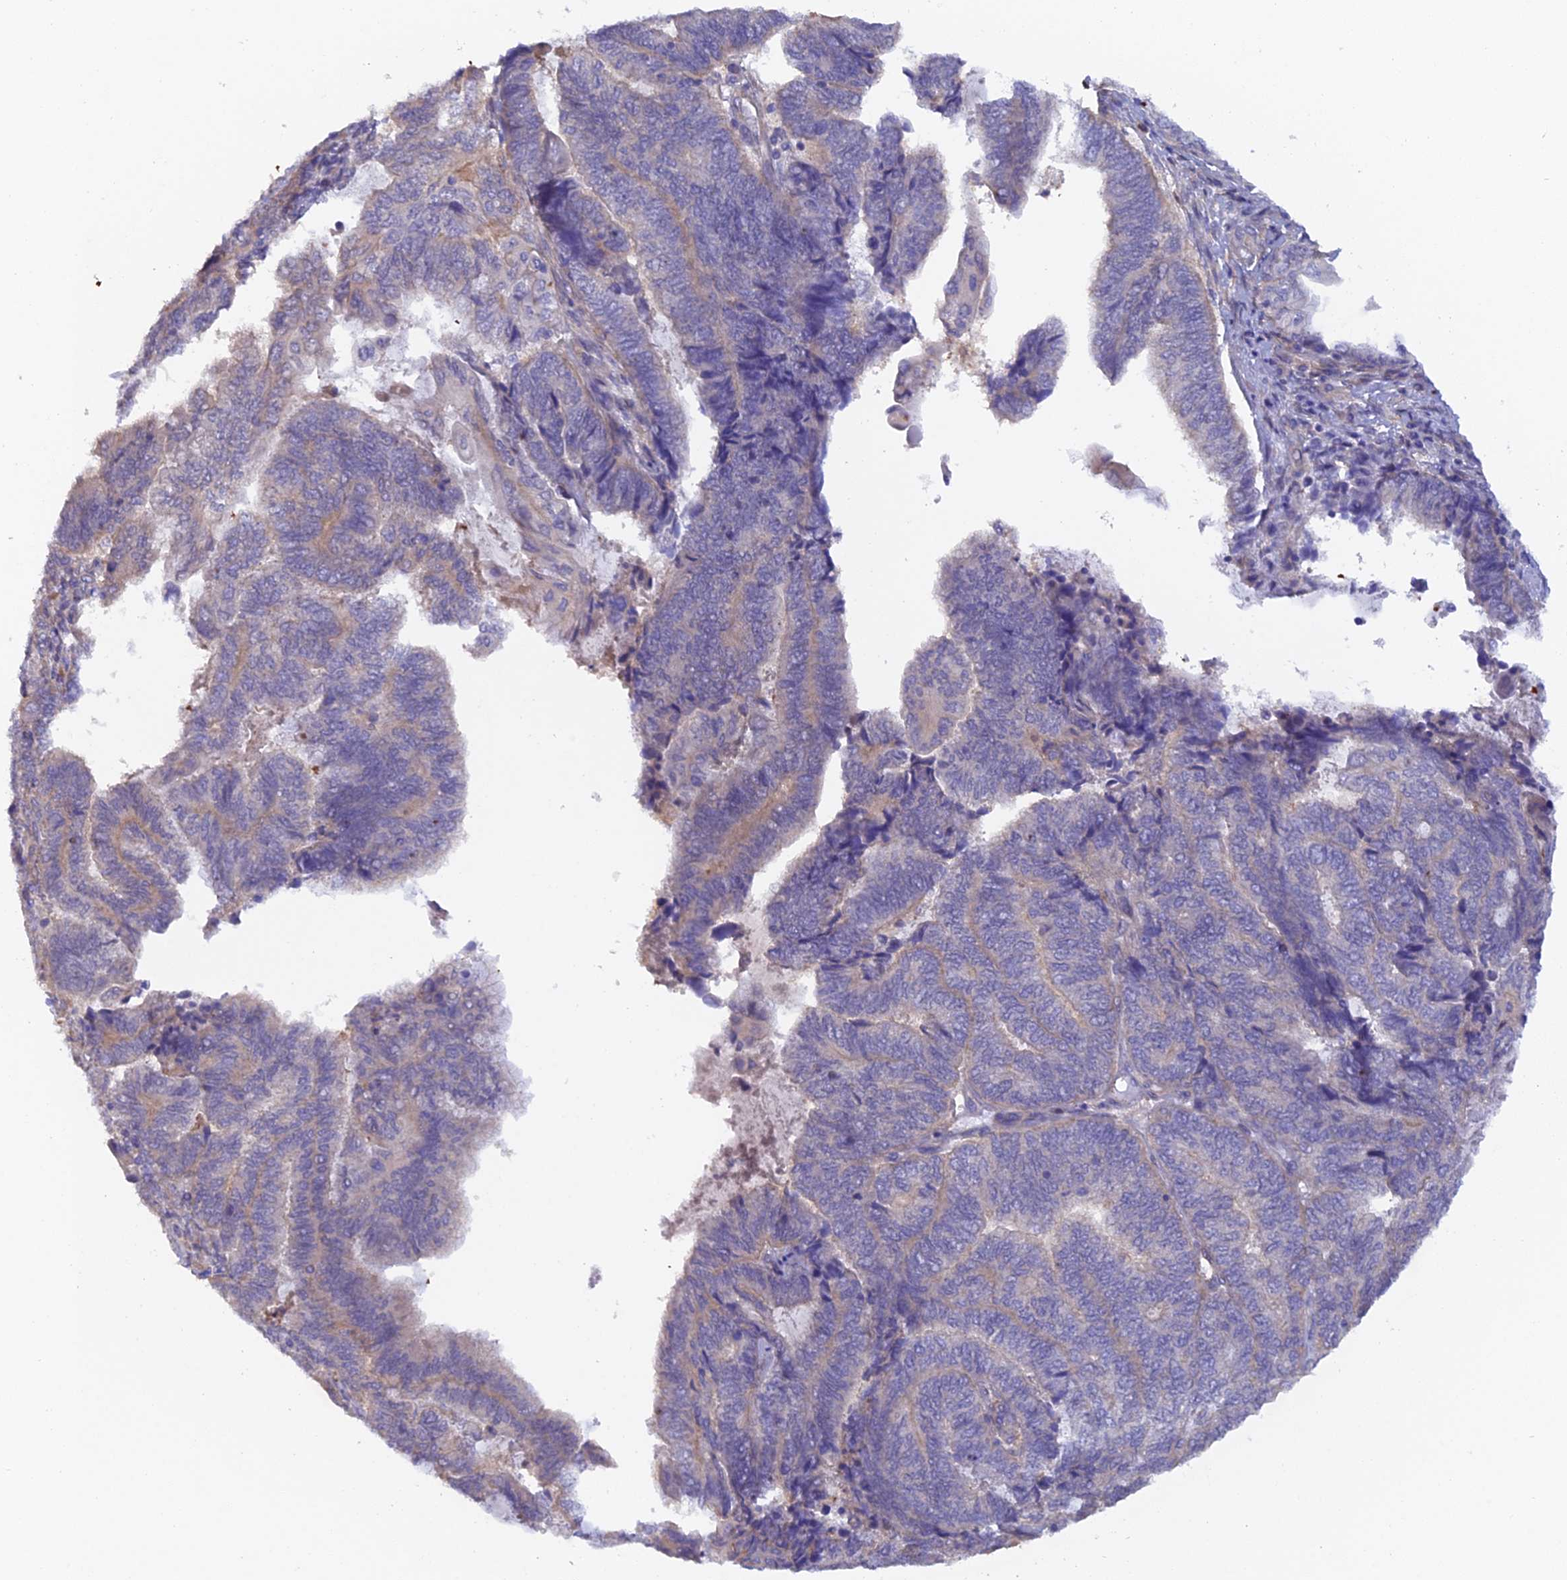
{"staining": {"intensity": "weak", "quantity": "<25%", "location": "cytoplasmic/membranous"}, "tissue": "endometrial cancer", "cell_type": "Tumor cells", "image_type": "cancer", "snomed": [{"axis": "morphology", "description": "Adenocarcinoma, NOS"}, {"axis": "topography", "description": "Uterus"}, {"axis": "topography", "description": "Endometrium"}], "caption": "This is an IHC micrograph of endometrial cancer. There is no expression in tumor cells.", "gene": "FZR1", "patient": {"sex": "female", "age": 70}}